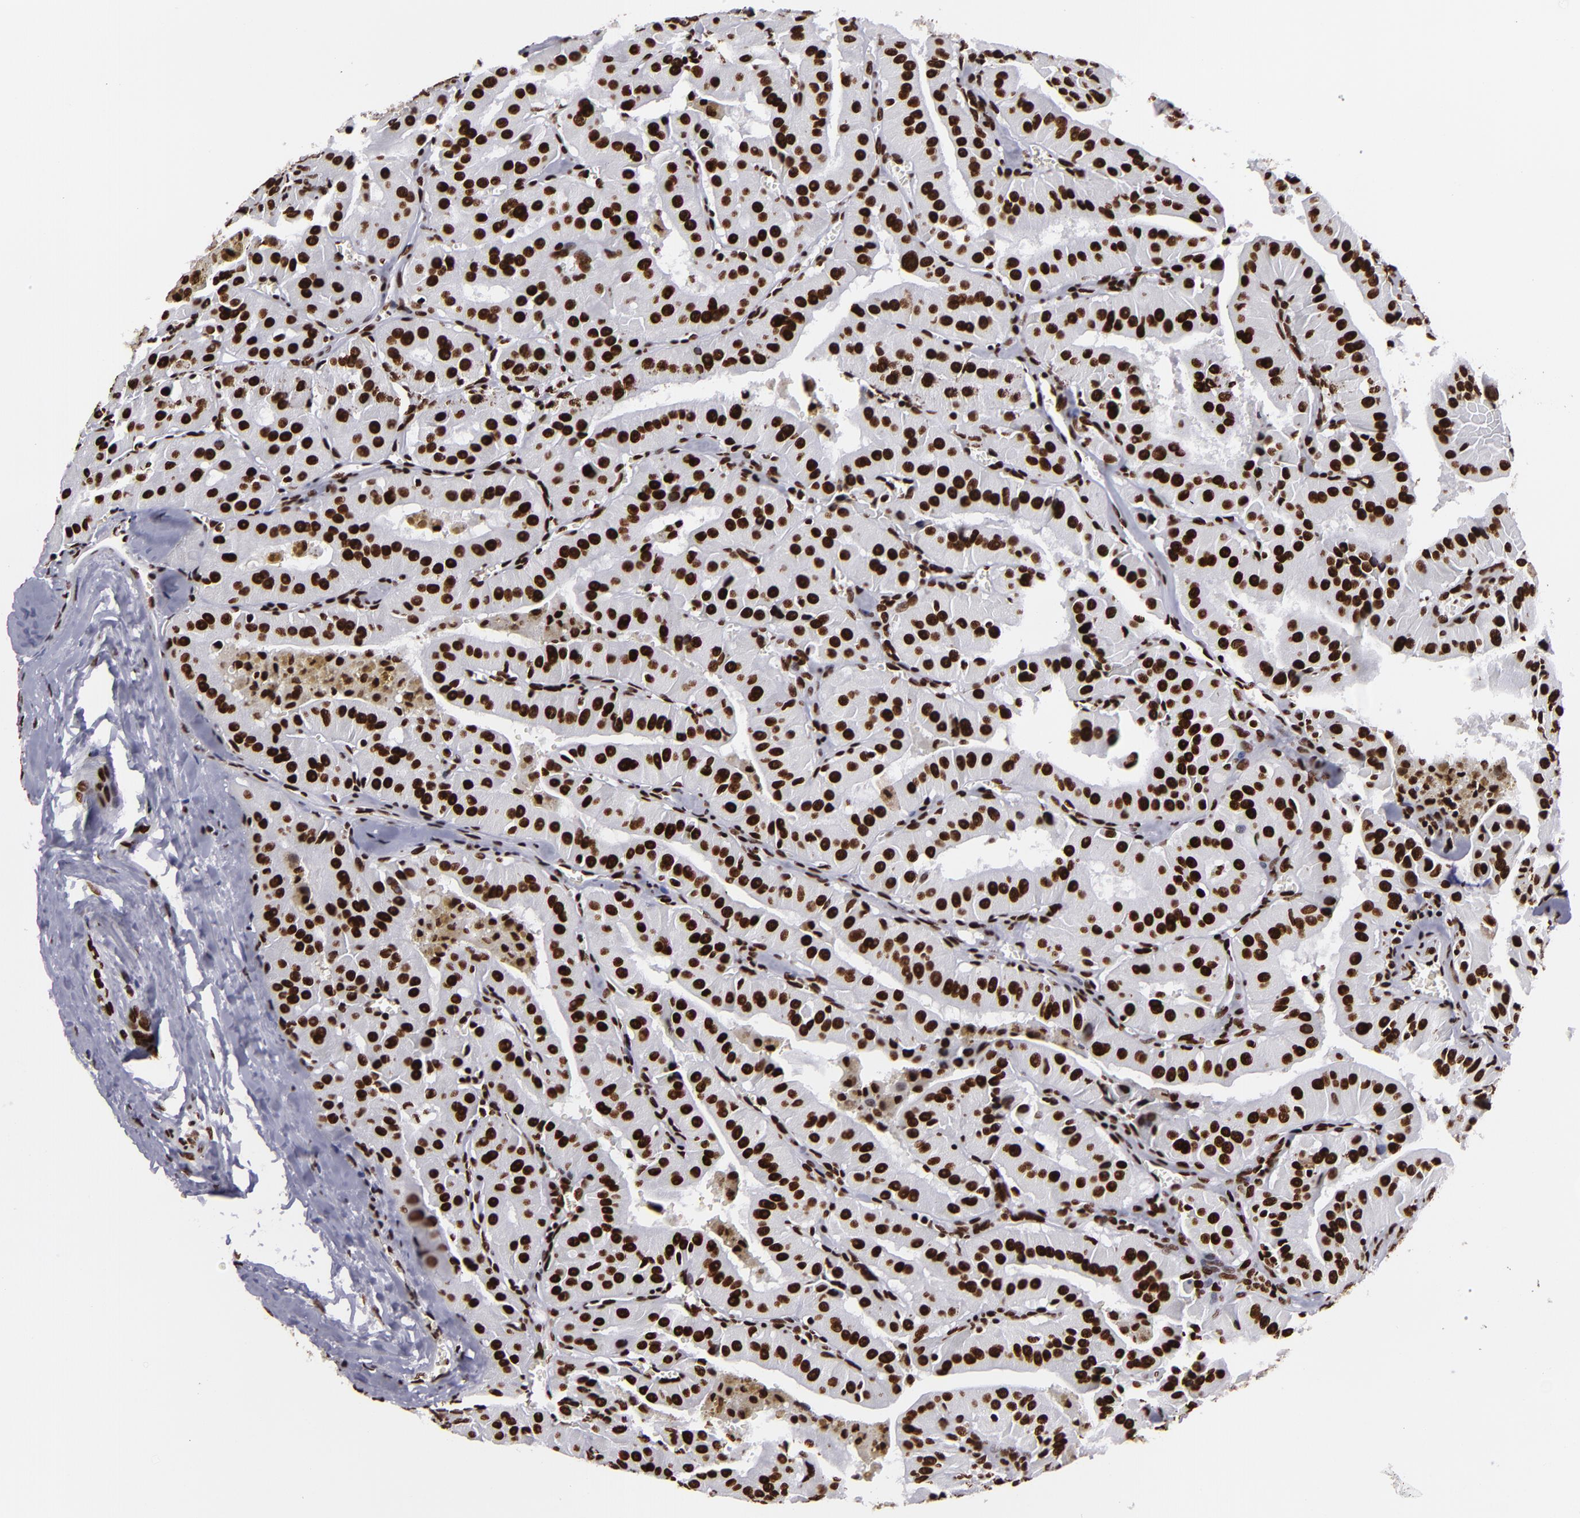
{"staining": {"intensity": "strong", "quantity": ">75%", "location": "nuclear"}, "tissue": "thyroid cancer", "cell_type": "Tumor cells", "image_type": "cancer", "snomed": [{"axis": "morphology", "description": "Carcinoma, NOS"}, {"axis": "topography", "description": "Thyroid gland"}], "caption": "The immunohistochemical stain shows strong nuclear positivity in tumor cells of carcinoma (thyroid) tissue.", "gene": "SAFB", "patient": {"sex": "male", "age": 76}}